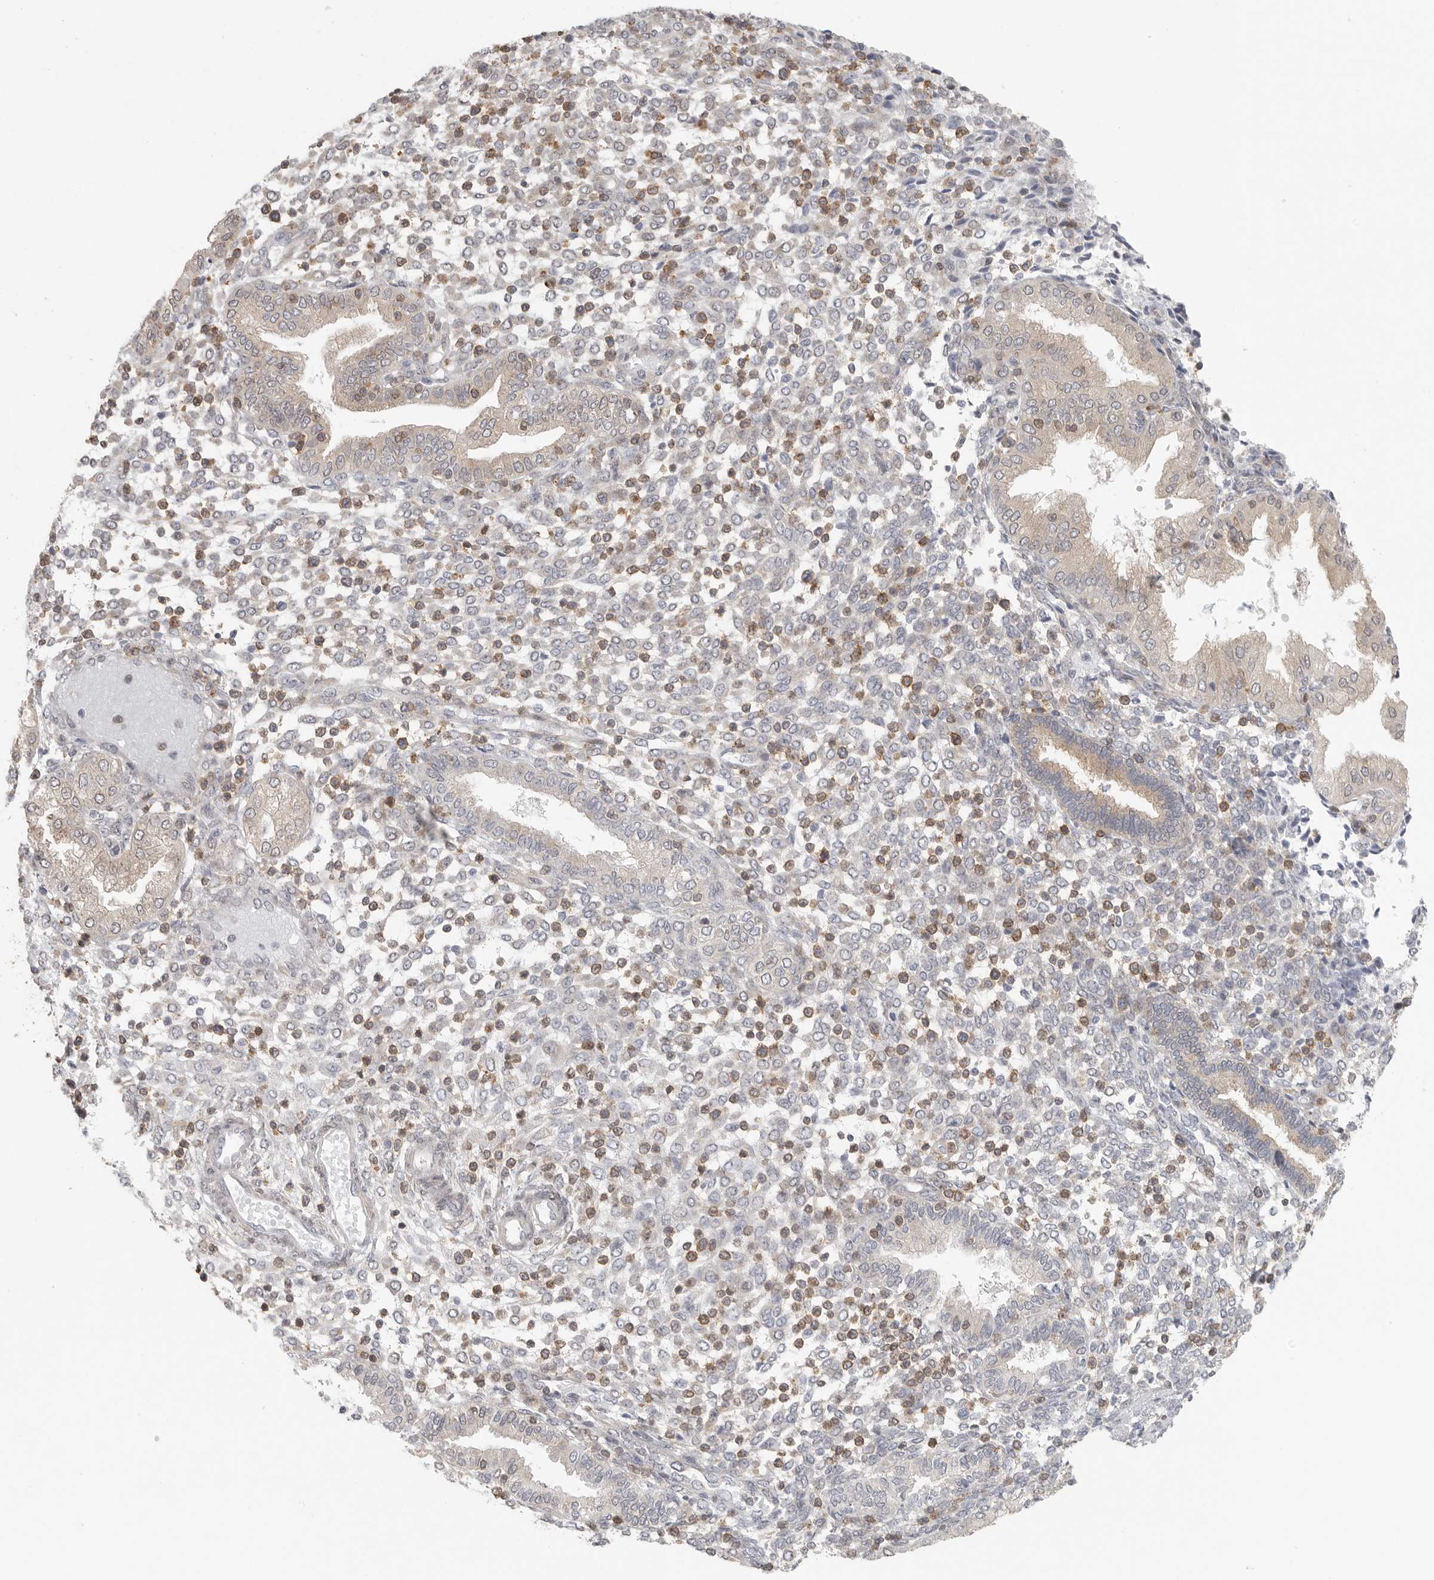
{"staining": {"intensity": "moderate", "quantity": "<25%", "location": "cytoplasmic/membranous"}, "tissue": "endometrium", "cell_type": "Cells in endometrial stroma", "image_type": "normal", "snomed": [{"axis": "morphology", "description": "Normal tissue, NOS"}, {"axis": "topography", "description": "Endometrium"}], "caption": "Endometrium stained with immunohistochemistry (IHC) demonstrates moderate cytoplasmic/membranous positivity in approximately <25% of cells in endometrial stroma. Immunohistochemistry (ihc) stains the protein of interest in brown and the nuclei are stained blue.", "gene": "HDAC6", "patient": {"sex": "female", "age": 53}}